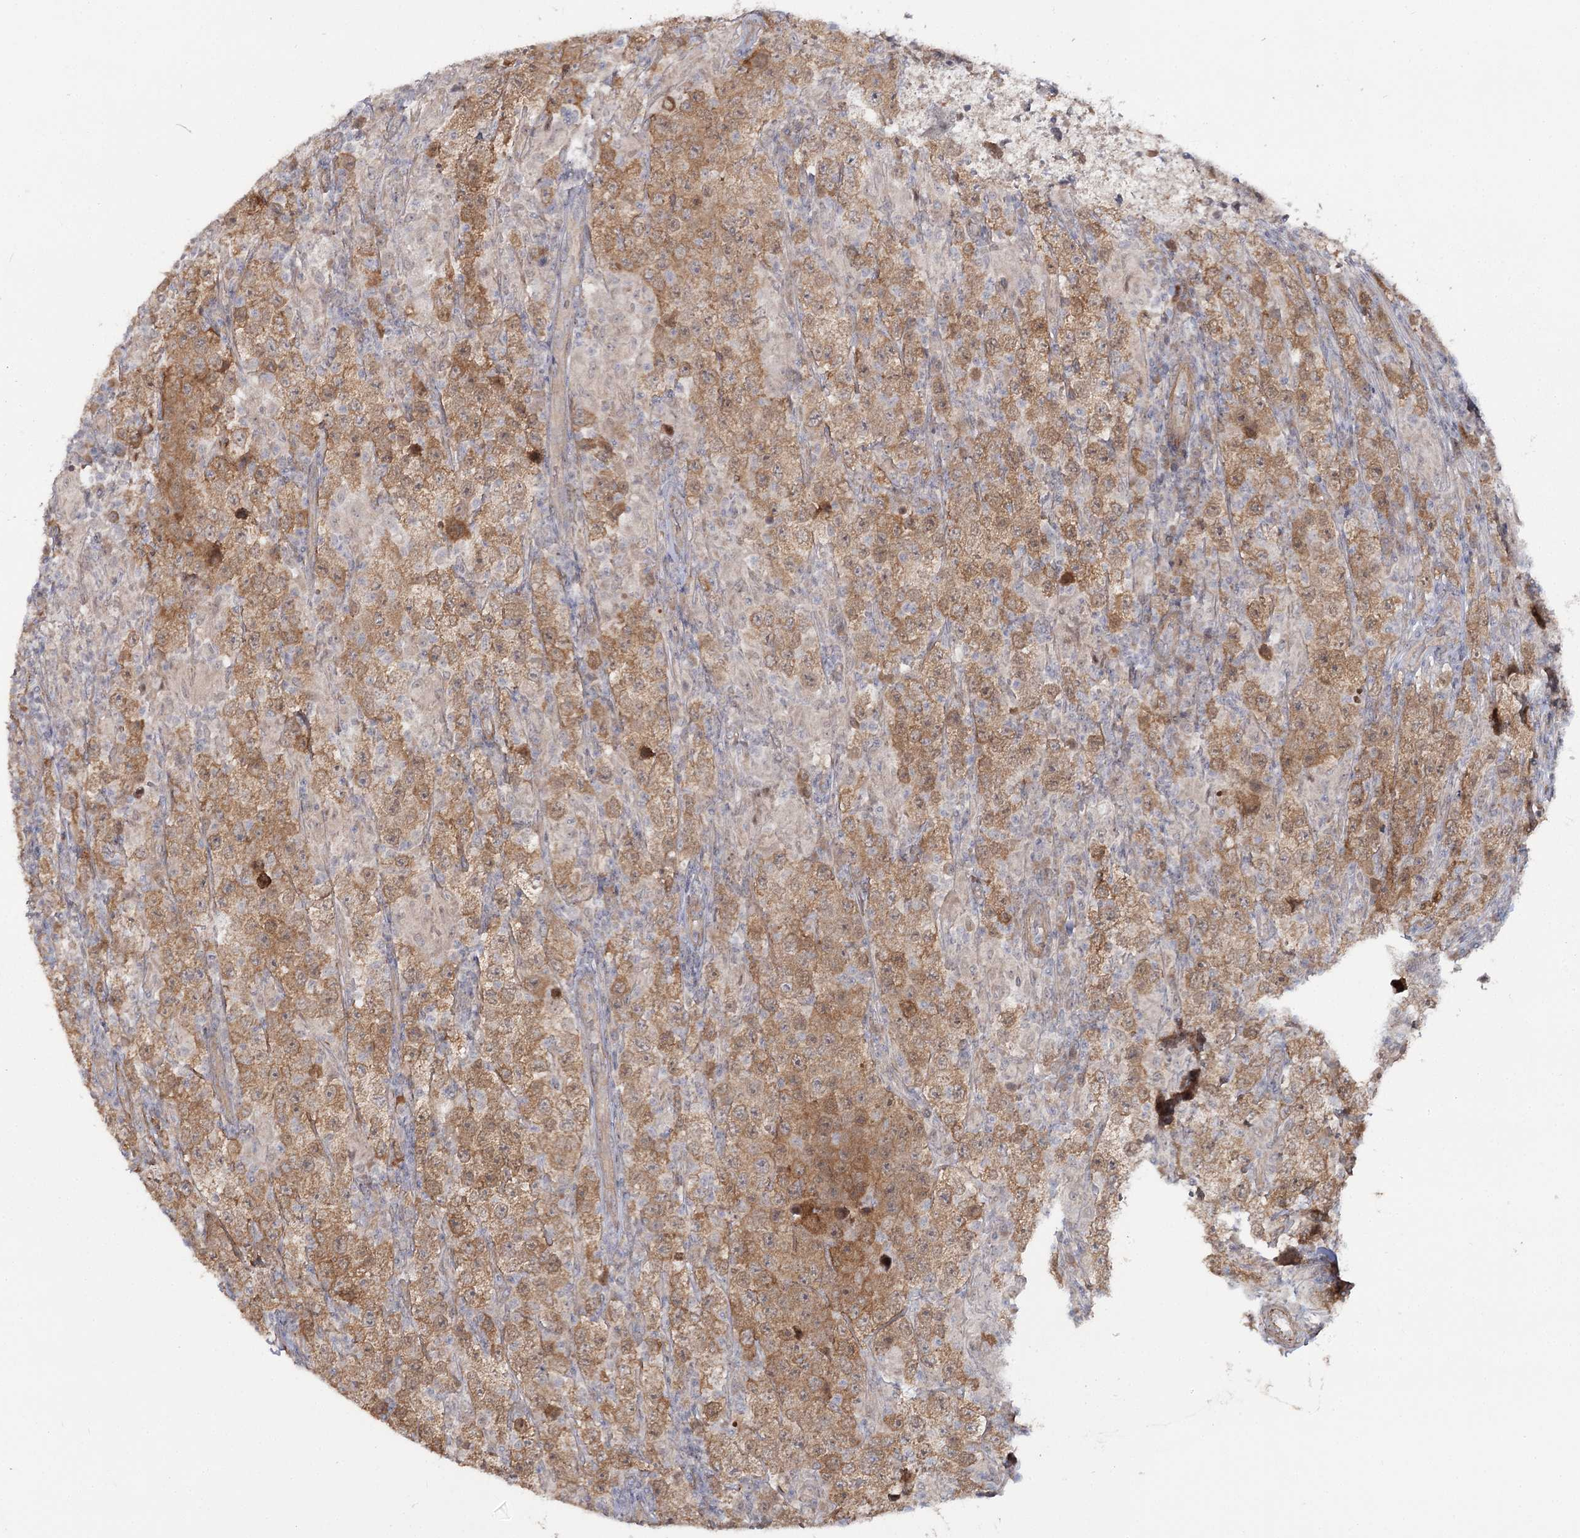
{"staining": {"intensity": "moderate", "quantity": ">75%", "location": "cytoplasmic/membranous"}, "tissue": "testis cancer", "cell_type": "Tumor cells", "image_type": "cancer", "snomed": [{"axis": "morphology", "description": "Normal tissue, NOS"}, {"axis": "morphology", "description": "Urothelial carcinoma, High grade"}, {"axis": "morphology", "description": "Seminoma, NOS"}, {"axis": "morphology", "description": "Carcinoma, Embryonal, NOS"}, {"axis": "topography", "description": "Urinary bladder"}, {"axis": "topography", "description": "Testis"}], "caption": "IHC of human testis cancer displays medium levels of moderate cytoplasmic/membranous staining in approximately >75% of tumor cells.", "gene": "TBC1D9B", "patient": {"sex": "male", "age": 41}}